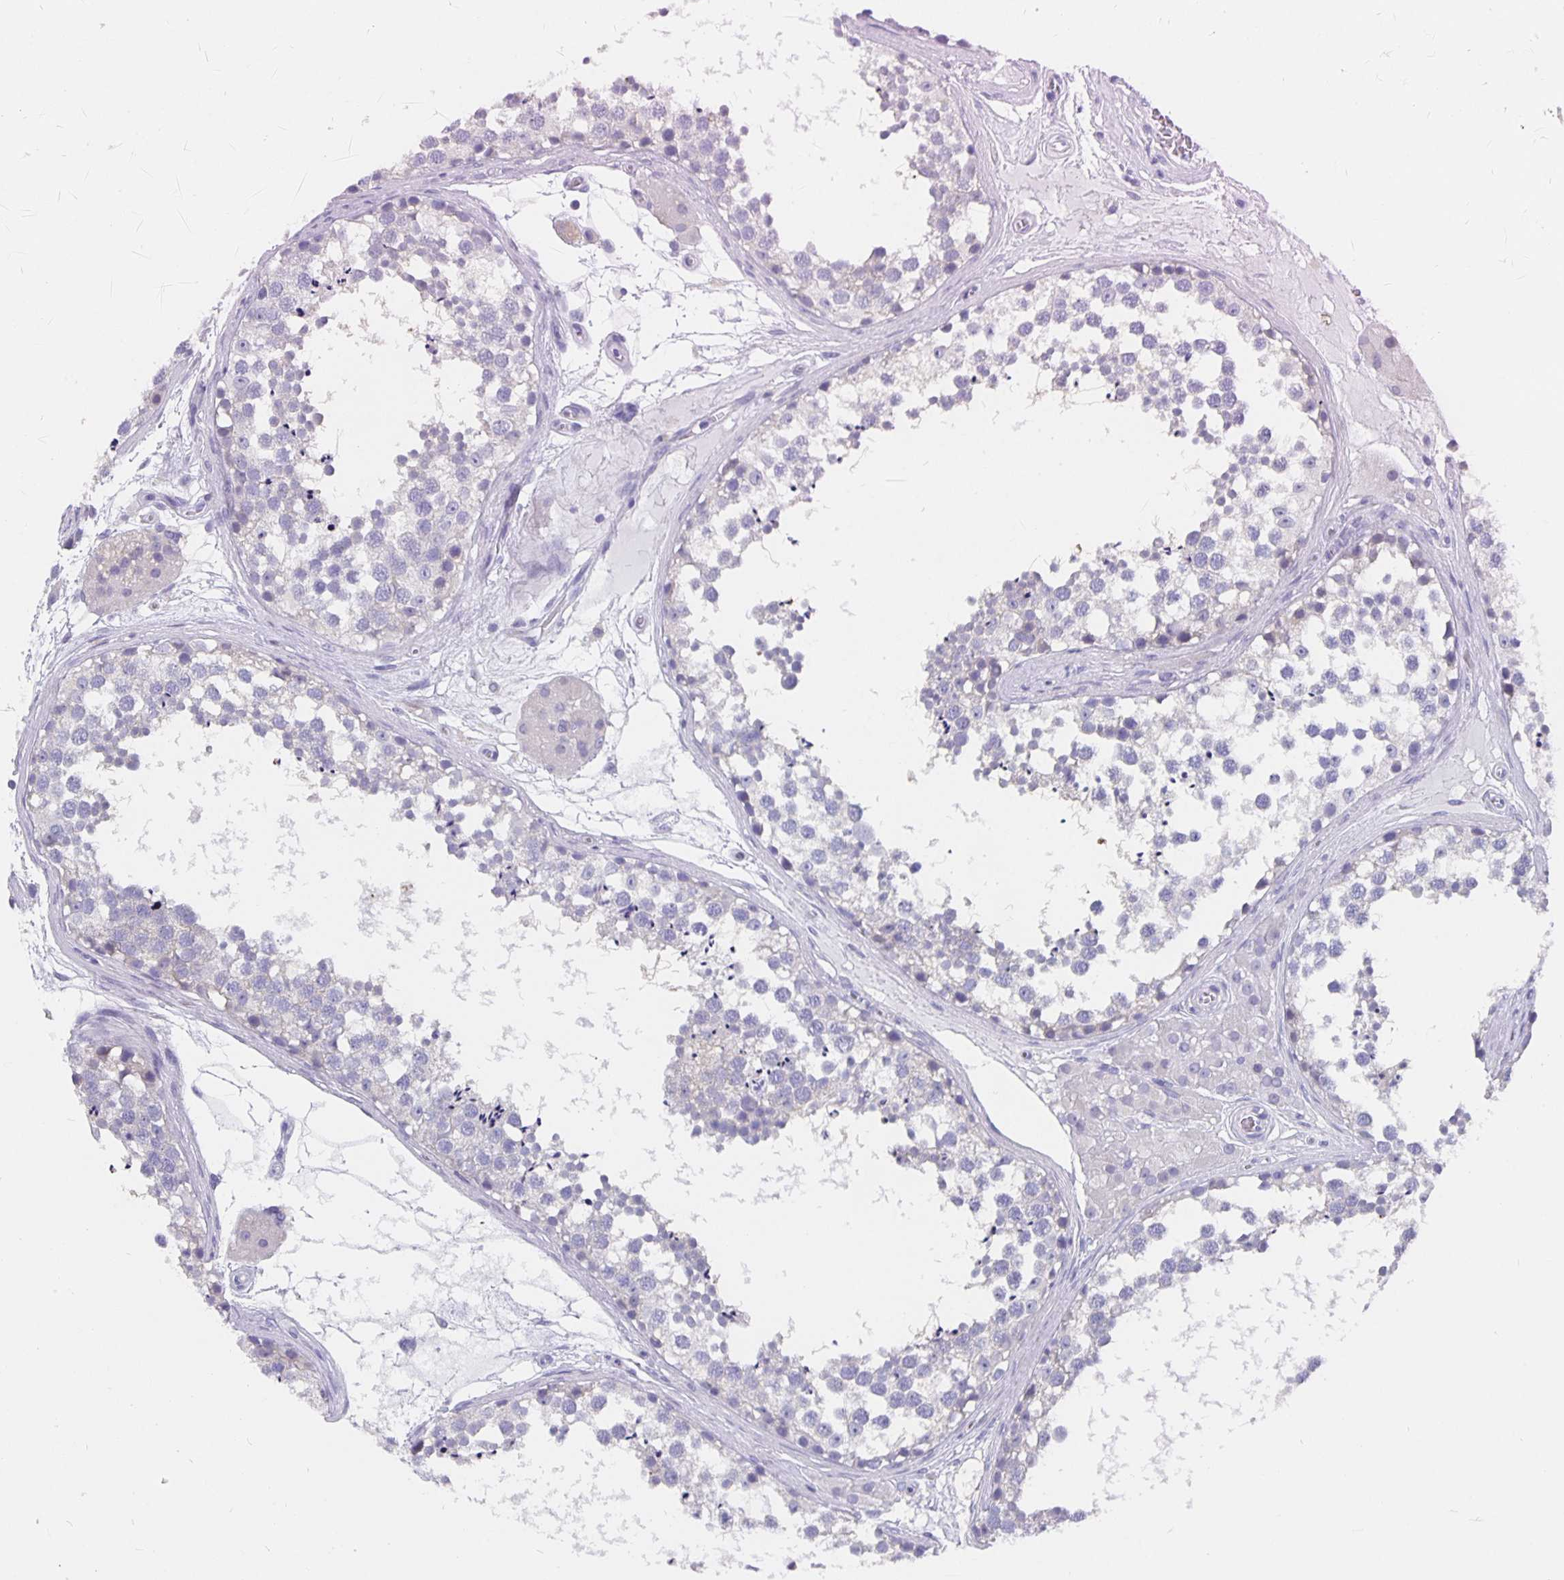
{"staining": {"intensity": "negative", "quantity": "none", "location": "none"}, "tissue": "testis", "cell_type": "Cells in seminiferous ducts", "image_type": "normal", "snomed": [{"axis": "morphology", "description": "Normal tissue, NOS"}, {"axis": "morphology", "description": "Seminoma, NOS"}, {"axis": "topography", "description": "Testis"}], "caption": "Immunohistochemistry of unremarkable testis demonstrates no staining in cells in seminiferous ducts.", "gene": "CFAP74", "patient": {"sex": "male", "age": 65}}